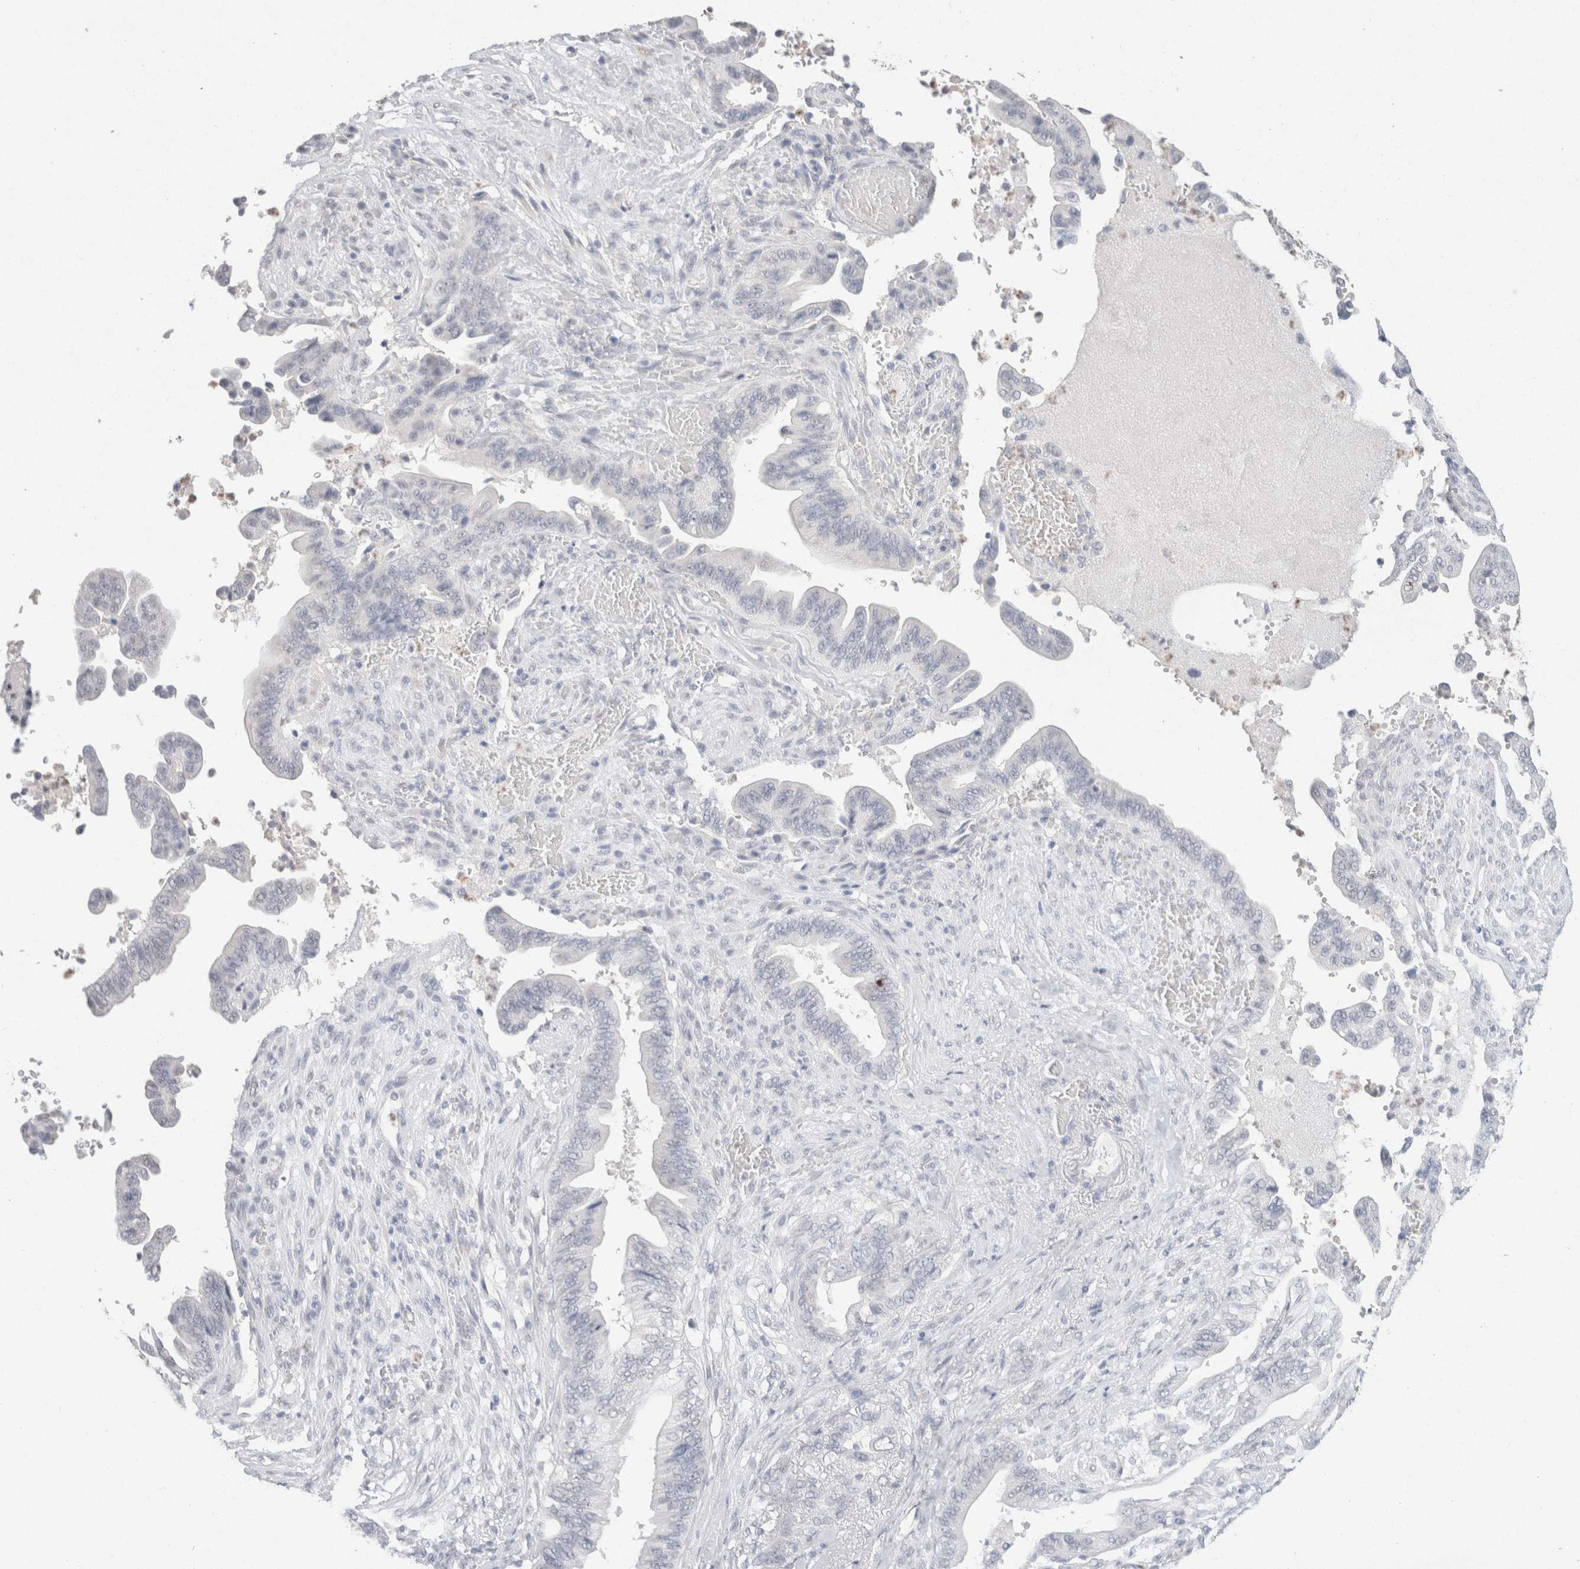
{"staining": {"intensity": "negative", "quantity": "none", "location": "none"}, "tissue": "pancreatic cancer", "cell_type": "Tumor cells", "image_type": "cancer", "snomed": [{"axis": "morphology", "description": "Adenocarcinoma, NOS"}, {"axis": "topography", "description": "Pancreas"}], "caption": "Protein analysis of pancreatic adenocarcinoma demonstrates no significant staining in tumor cells.", "gene": "CD80", "patient": {"sex": "male", "age": 70}}